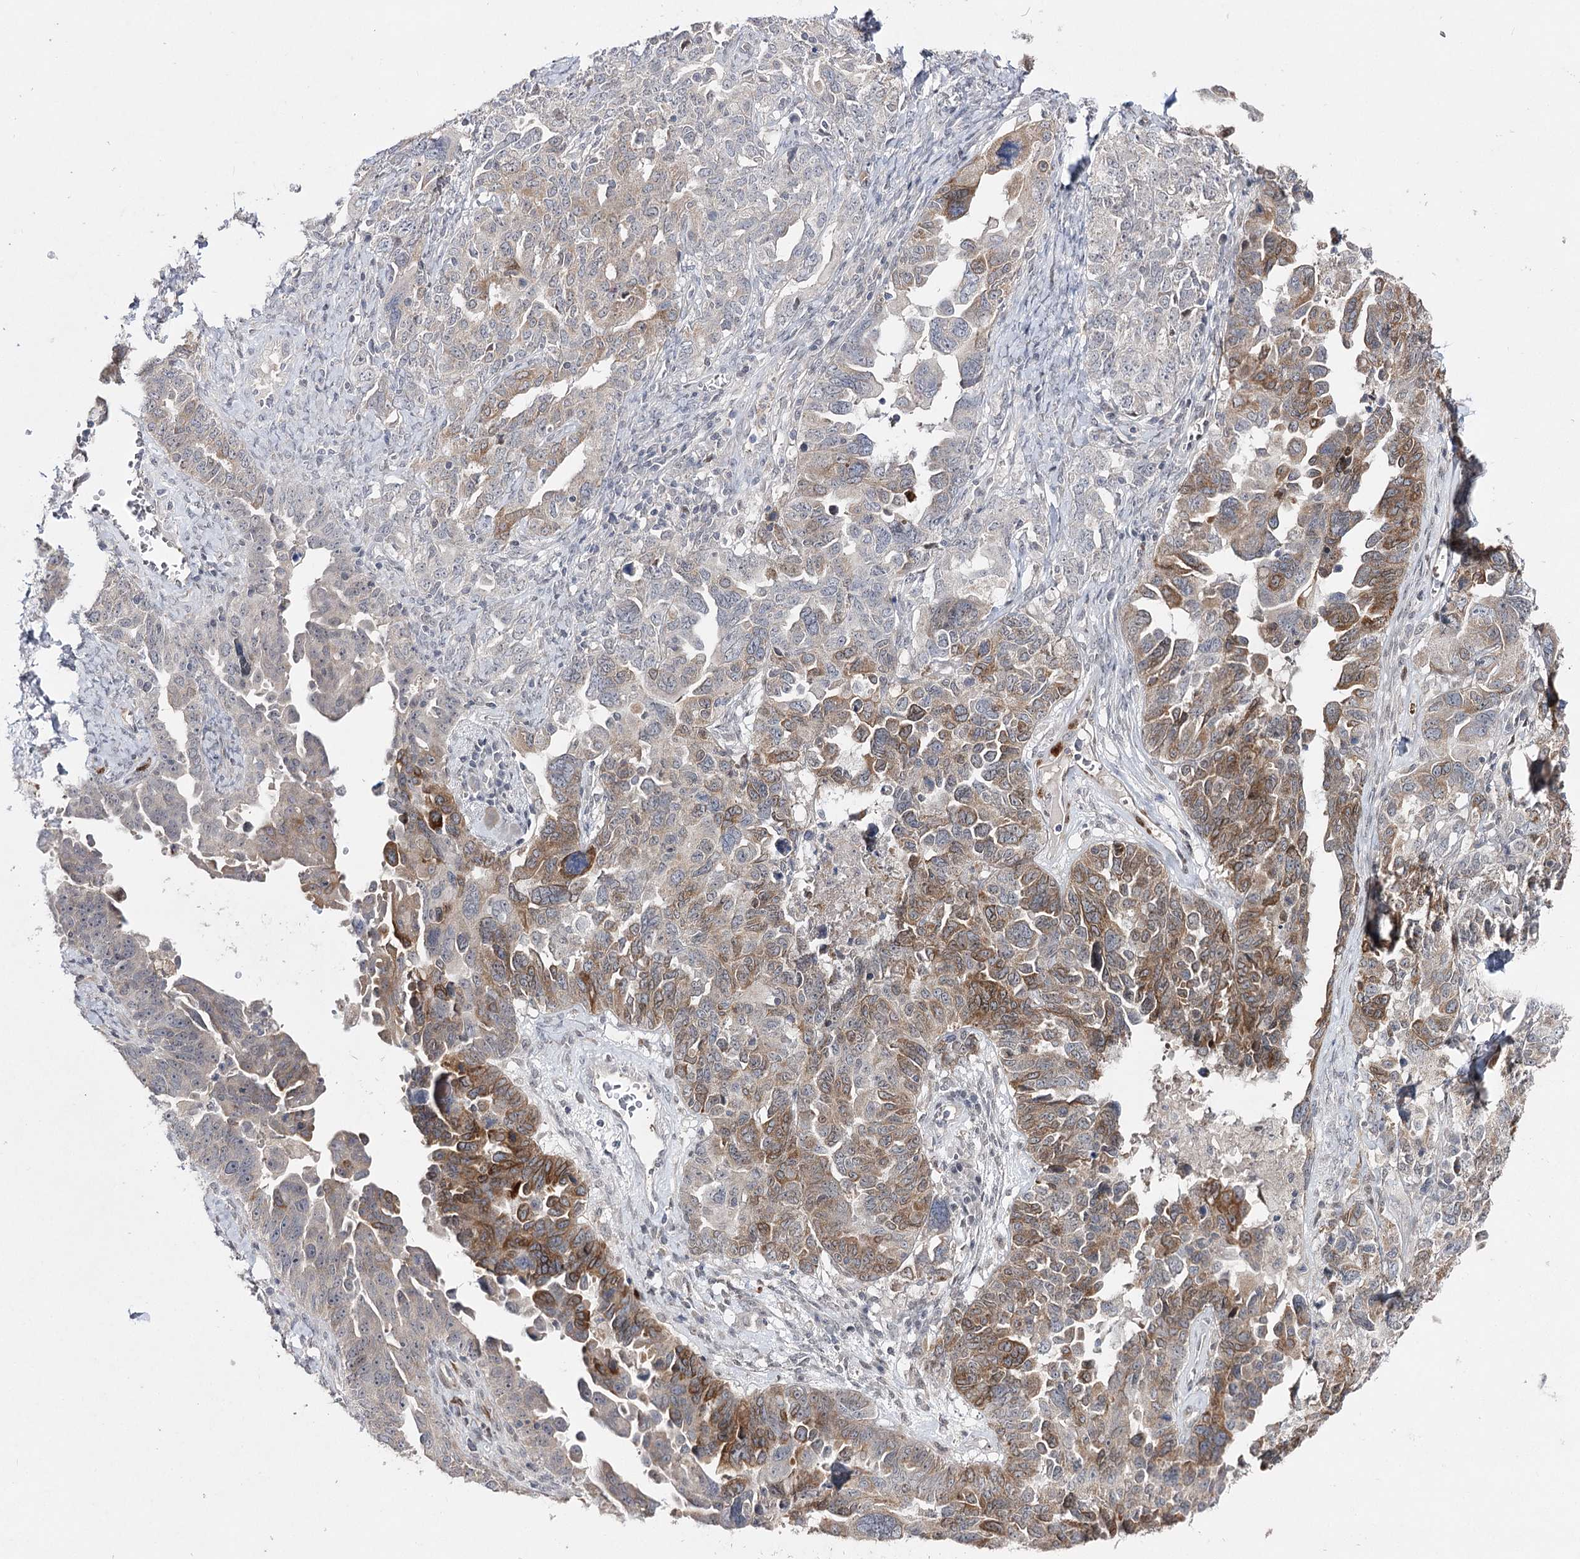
{"staining": {"intensity": "moderate", "quantity": "25%-75%", "location": "cytoplasmic/membranous"}, "tissue": "ovarian cancer", "cell_type": "Tumor cells", "image_type": "cancer", "snomed": [{"axis": "morphology", "description": "Carcinoma, endometroid"}, {"axis": "topography", "description": "Ovary"}], "caption": "There is medium levels of moderate cytoplasmic/membranous positivity in tumor cells of ovarian cancer (endometroid carcinoma), as demonstrated by immunohistochemical staining (brown color).", "gene": "HSD11B2", "patient": {"sex": "female", "age": 62}}